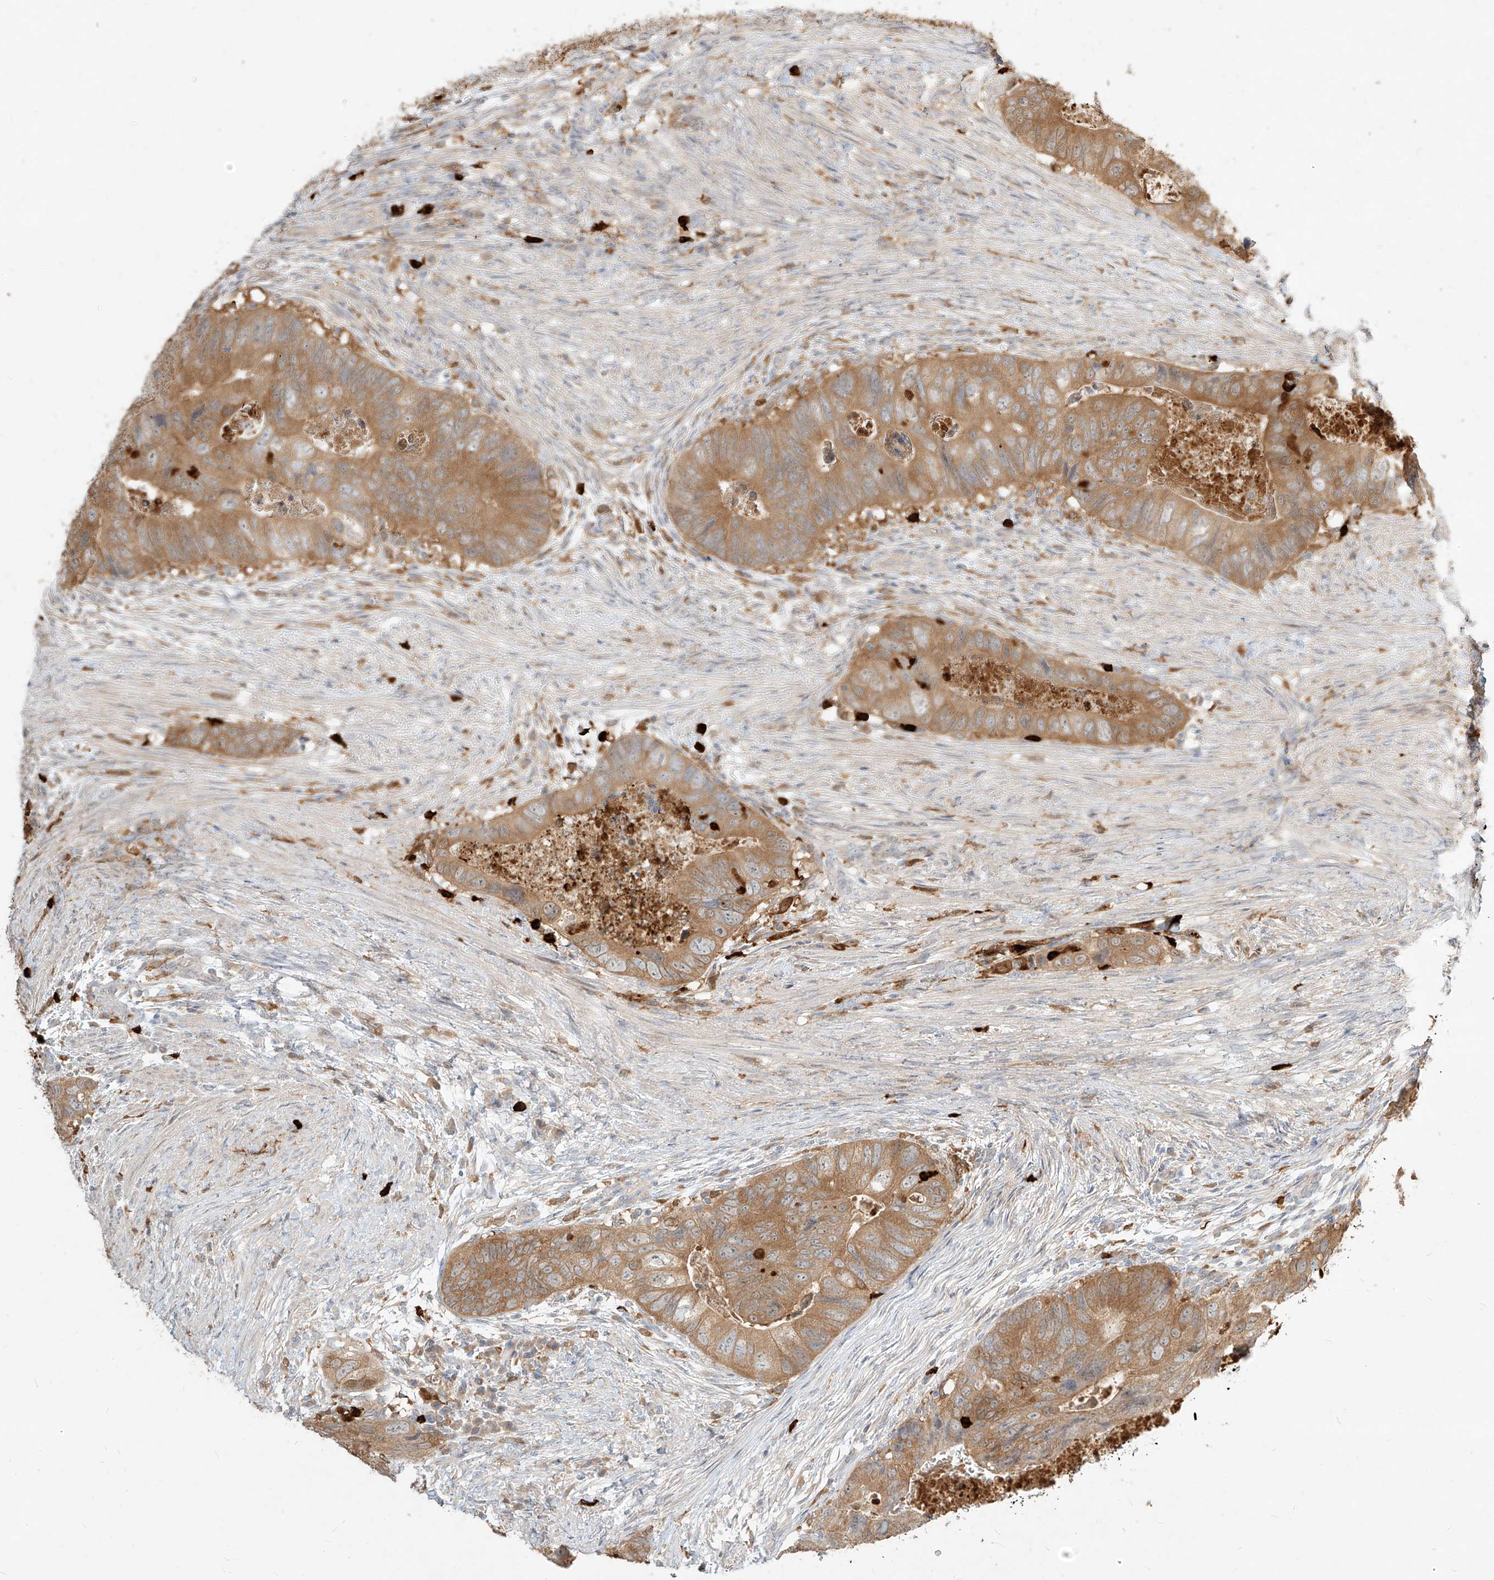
{"staining": {"intensity": "moderate", "quantity": ">75%", "location": "cytoplasmic/membranous"}, "tissue": "colorectal cancer", "cell_type": "Tumor cells", "image_type": "cancer", "snomed": [{"axis": "morphology", "description": "Adenocarcinoma, NOS"}, {"axis": "topography", "description": "Rectum"}], "caption": "Immunohistochemical staining of human colorectal cancer (adenocarcinoma) reveals moderate cytoplasmic/membranous protein positivity in approximately >75% of tumor cells.", "gene": "PGD", "patient": {"sex": "male", "age": 63}}